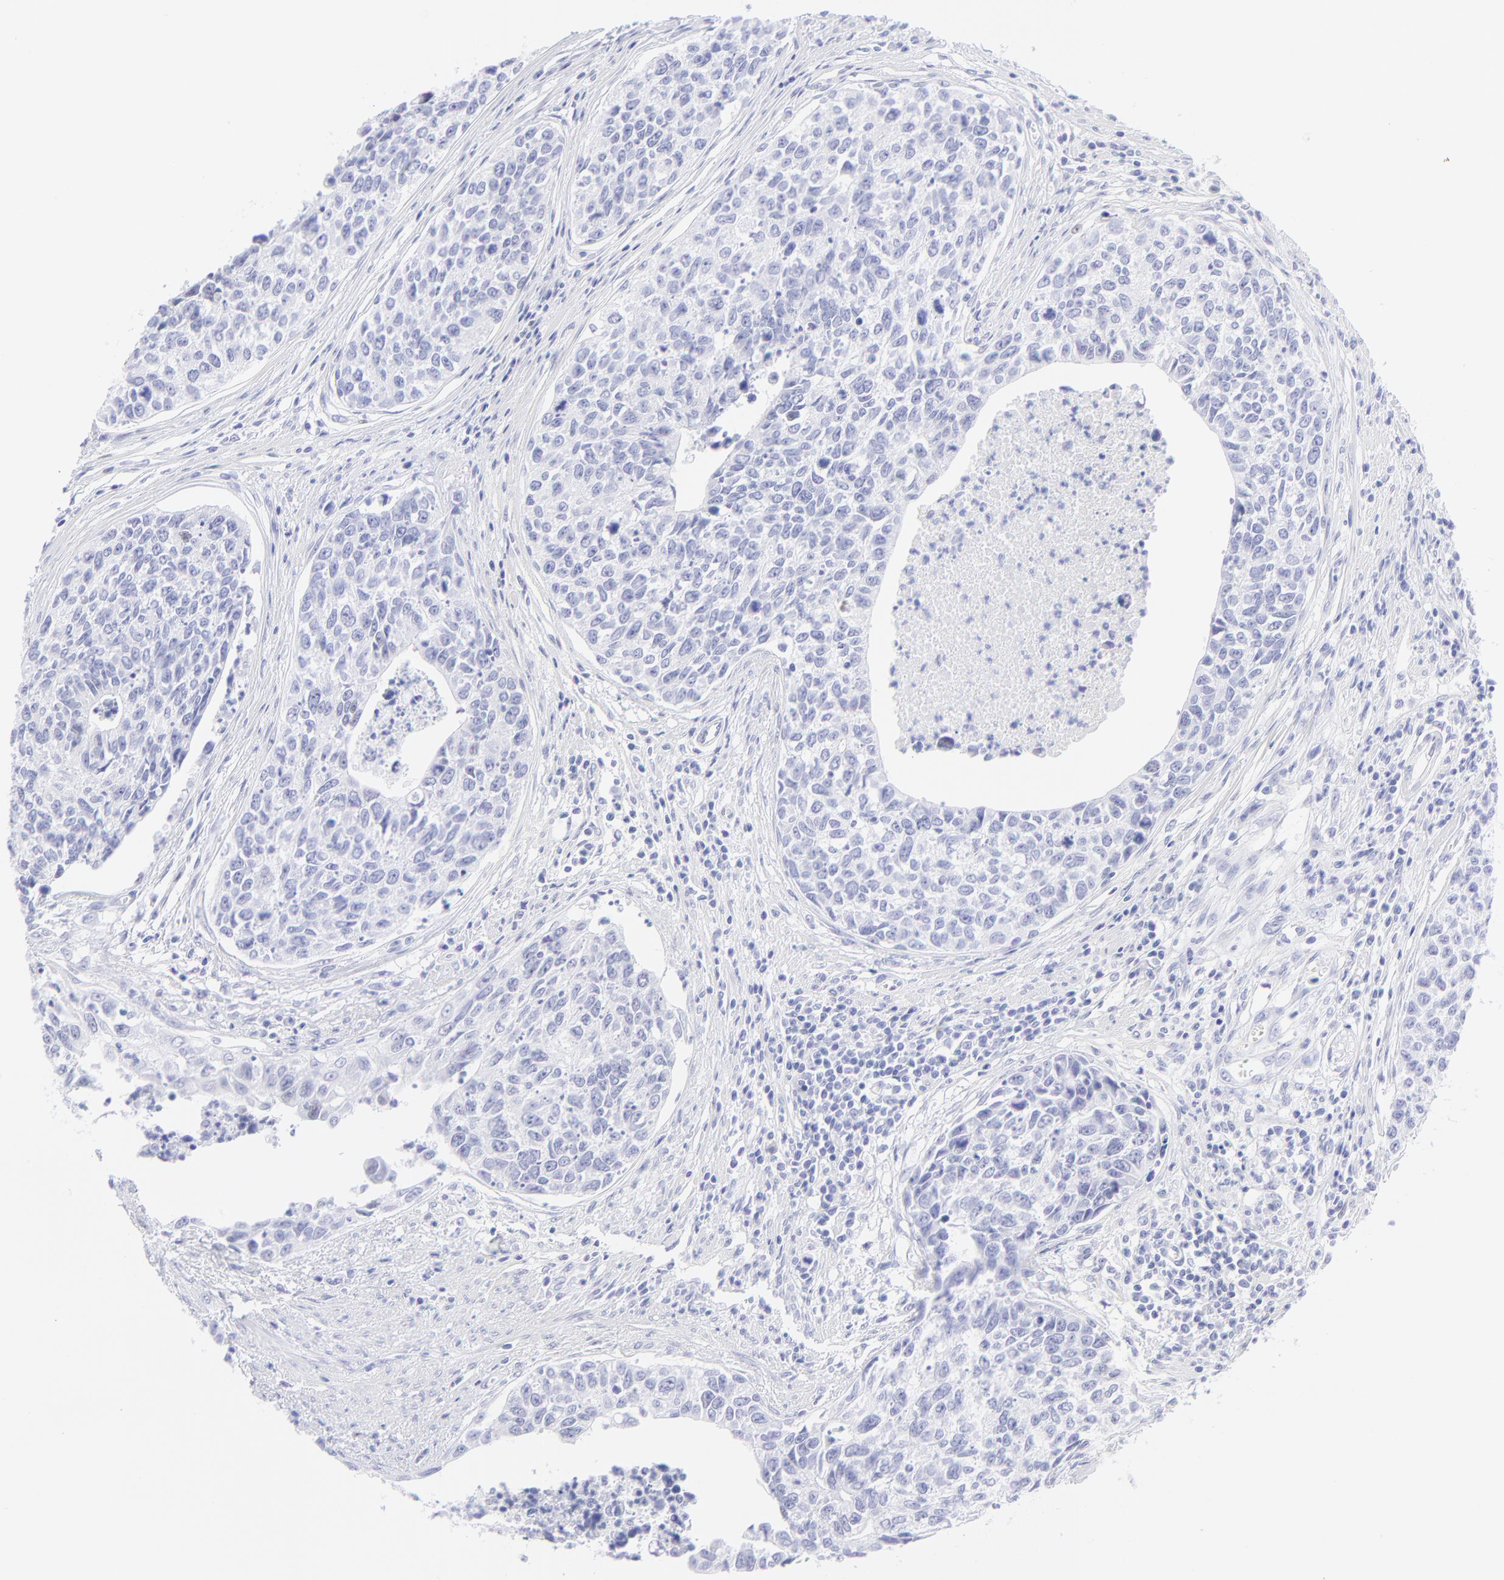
{"staining": {"intensity": "negative", "quantity": "none", "location": "none"}, "tissue": "urothelial cancer", "cell_type": "Tumor cells", "image_type": "cancer", "snomed": [{"axis": "morphology", "description": "Urothelial carcinoma, High grade"}, {"axis": "topography", "description": "Urinary bladder"}], "caption": "A high-resolution micrograph shows immunohistochemistry staining of urothelial carcinoma (high-grade), which reveals no significant expression in tumor cells.", "gene": "KLF4", "patient": {"sex": "male", "age": 81}}